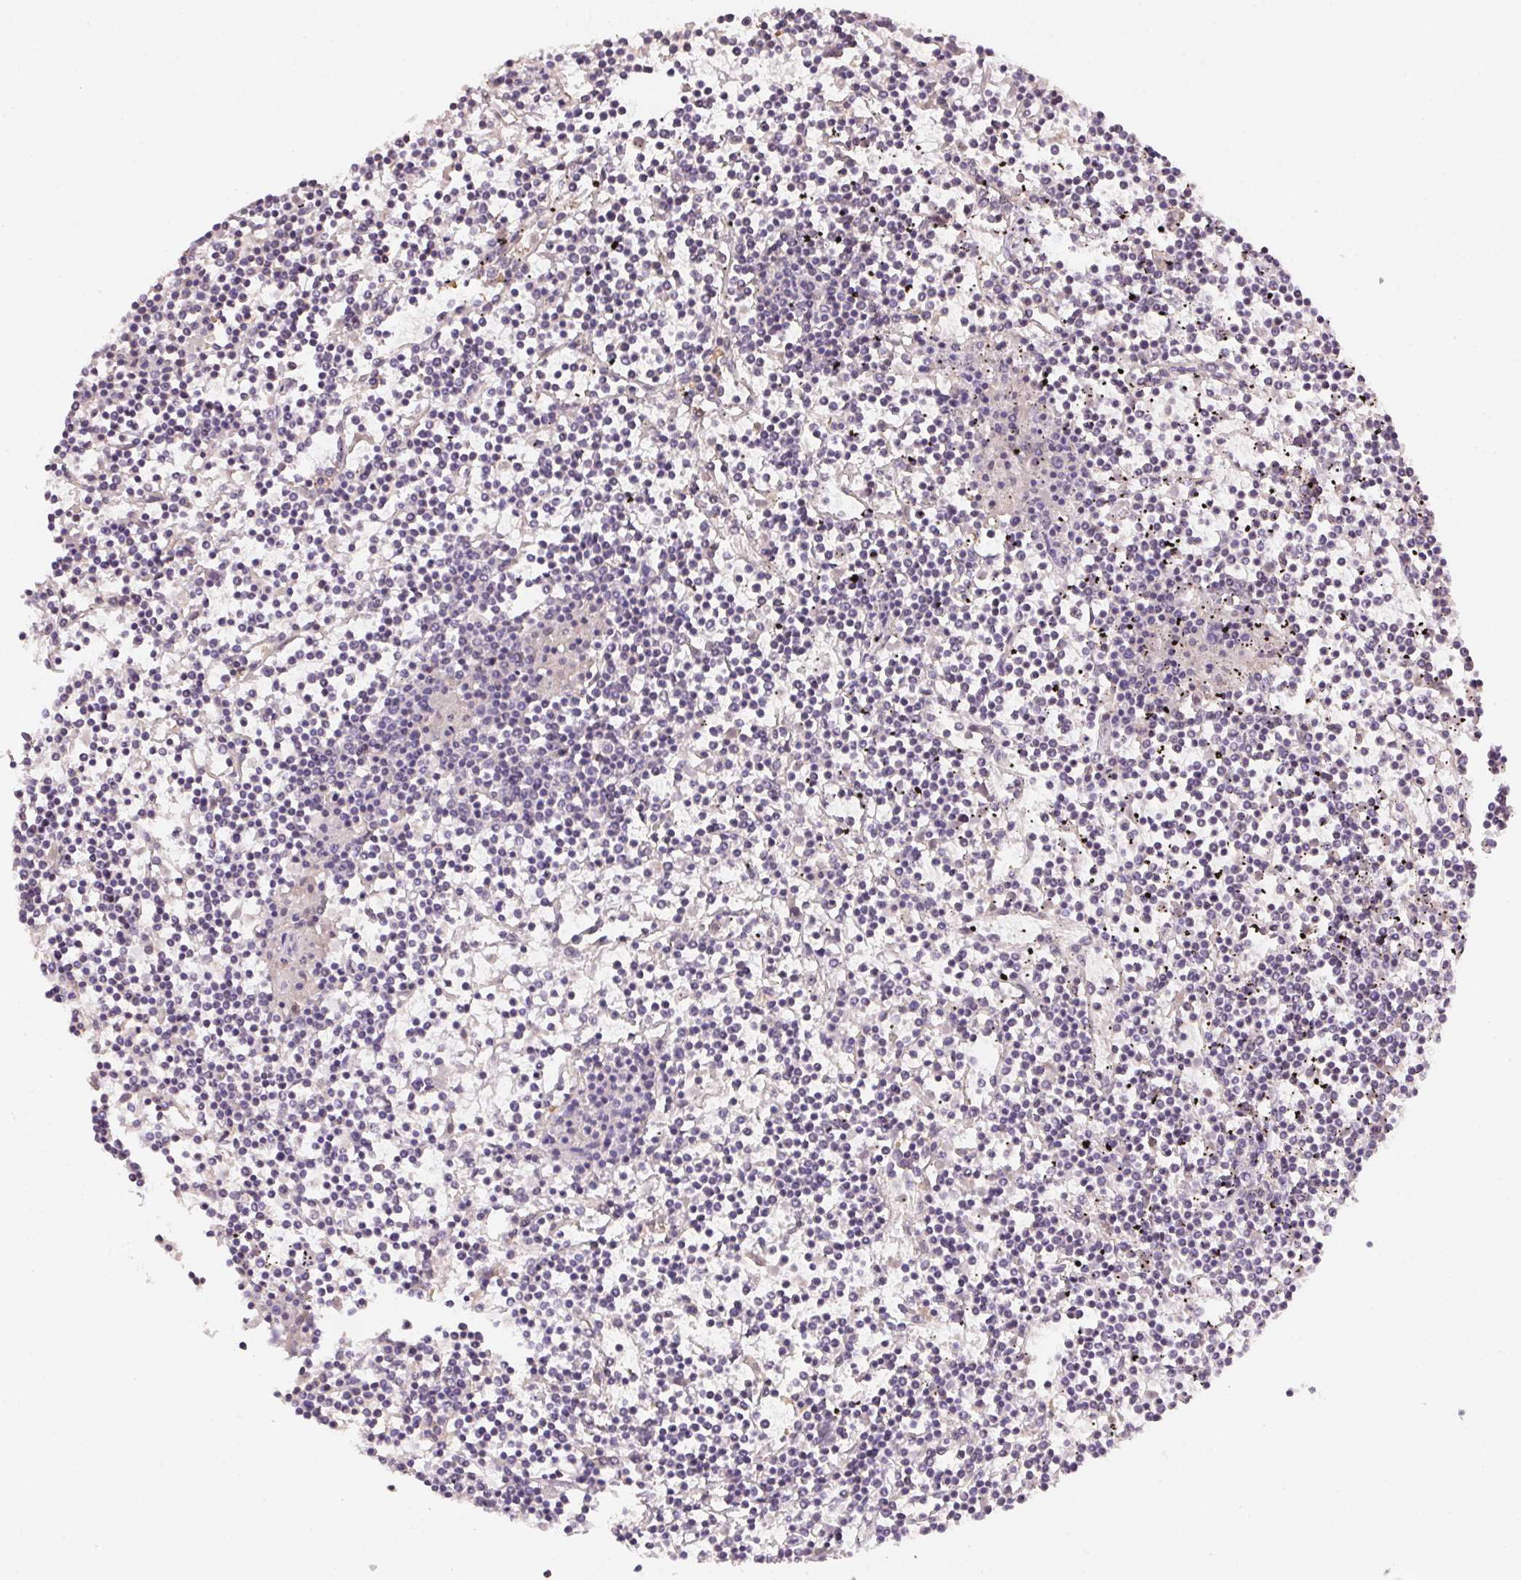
{"staining": {"intensity": "negative", "quantity": "none", "location": "none"}, "tissue": "lymphoma", "cell_type": "Tumor cells", "image_type": "cancer", "snomed": [{"axis": "morphology", "description": "Malignant lymphoma, non-Hodgkin's type, Low grade"}, {"axis": "topography", "description": "Spleen"}], "caption": "An immunohistochemistry micrograph of lymphoma is shown. There is no staining in tumor cells of lymphoma.", "gene": "ALDH8A1", "patient": {"sex": "female", "age": 19}}